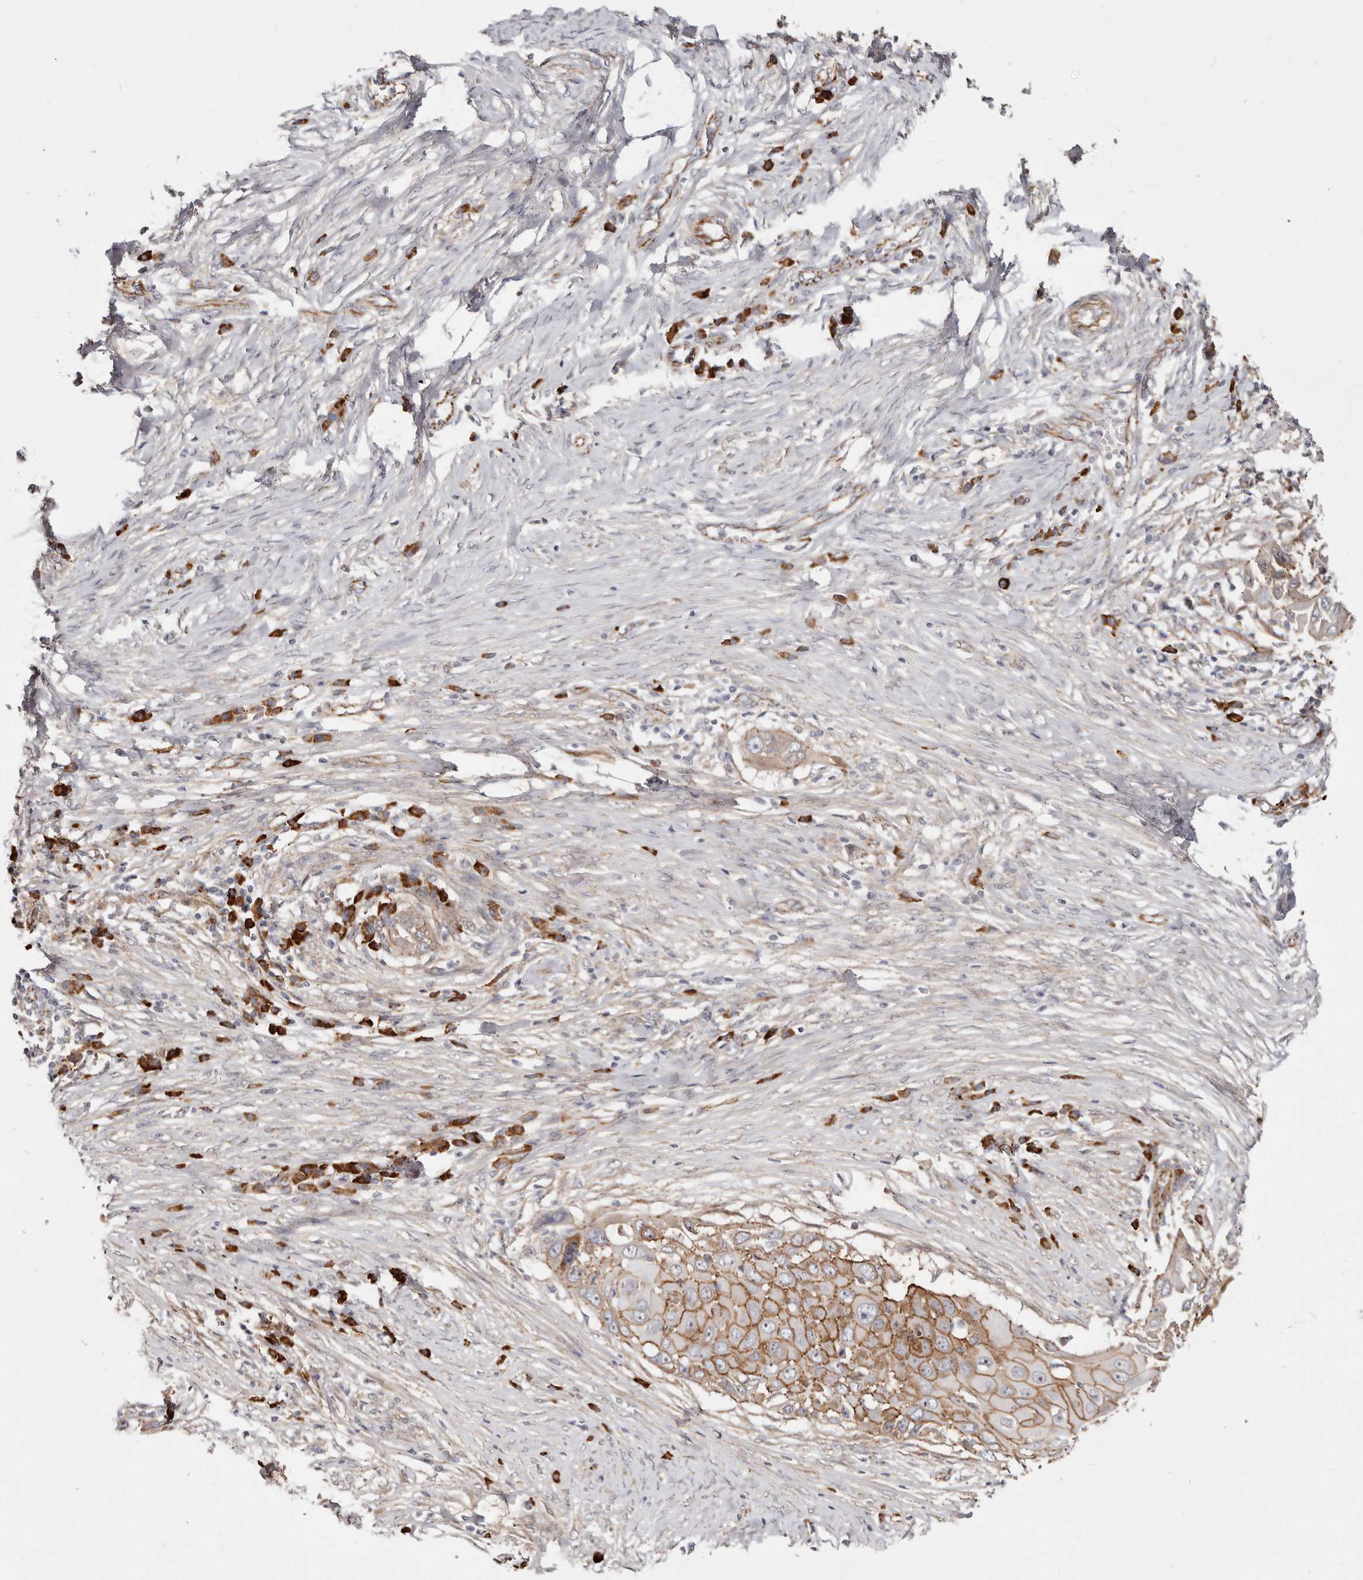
{"staining": {"intensity": "strong", "quantity": ">75%", "location": "cytoplasmic/membranous"}, "tissue": "skin cancer", "cell_type": "Tumor cells", "image_type": "cancer", "snomed": [{"axis": "morphology", "description": "Squamous cell carcinoma, NOS"}, {"axis": "topography", "description": "Skin"}], "caption": "IHC micrograph of squamous cell carcinoma (skin) stained for a protein (brown), which displays high levels of strong cytoplasmic/membranous positivity in approximately >75% of tumor cells.", "gene": "CTNNB1", "patient": {"sex": "female", "age": 44}}